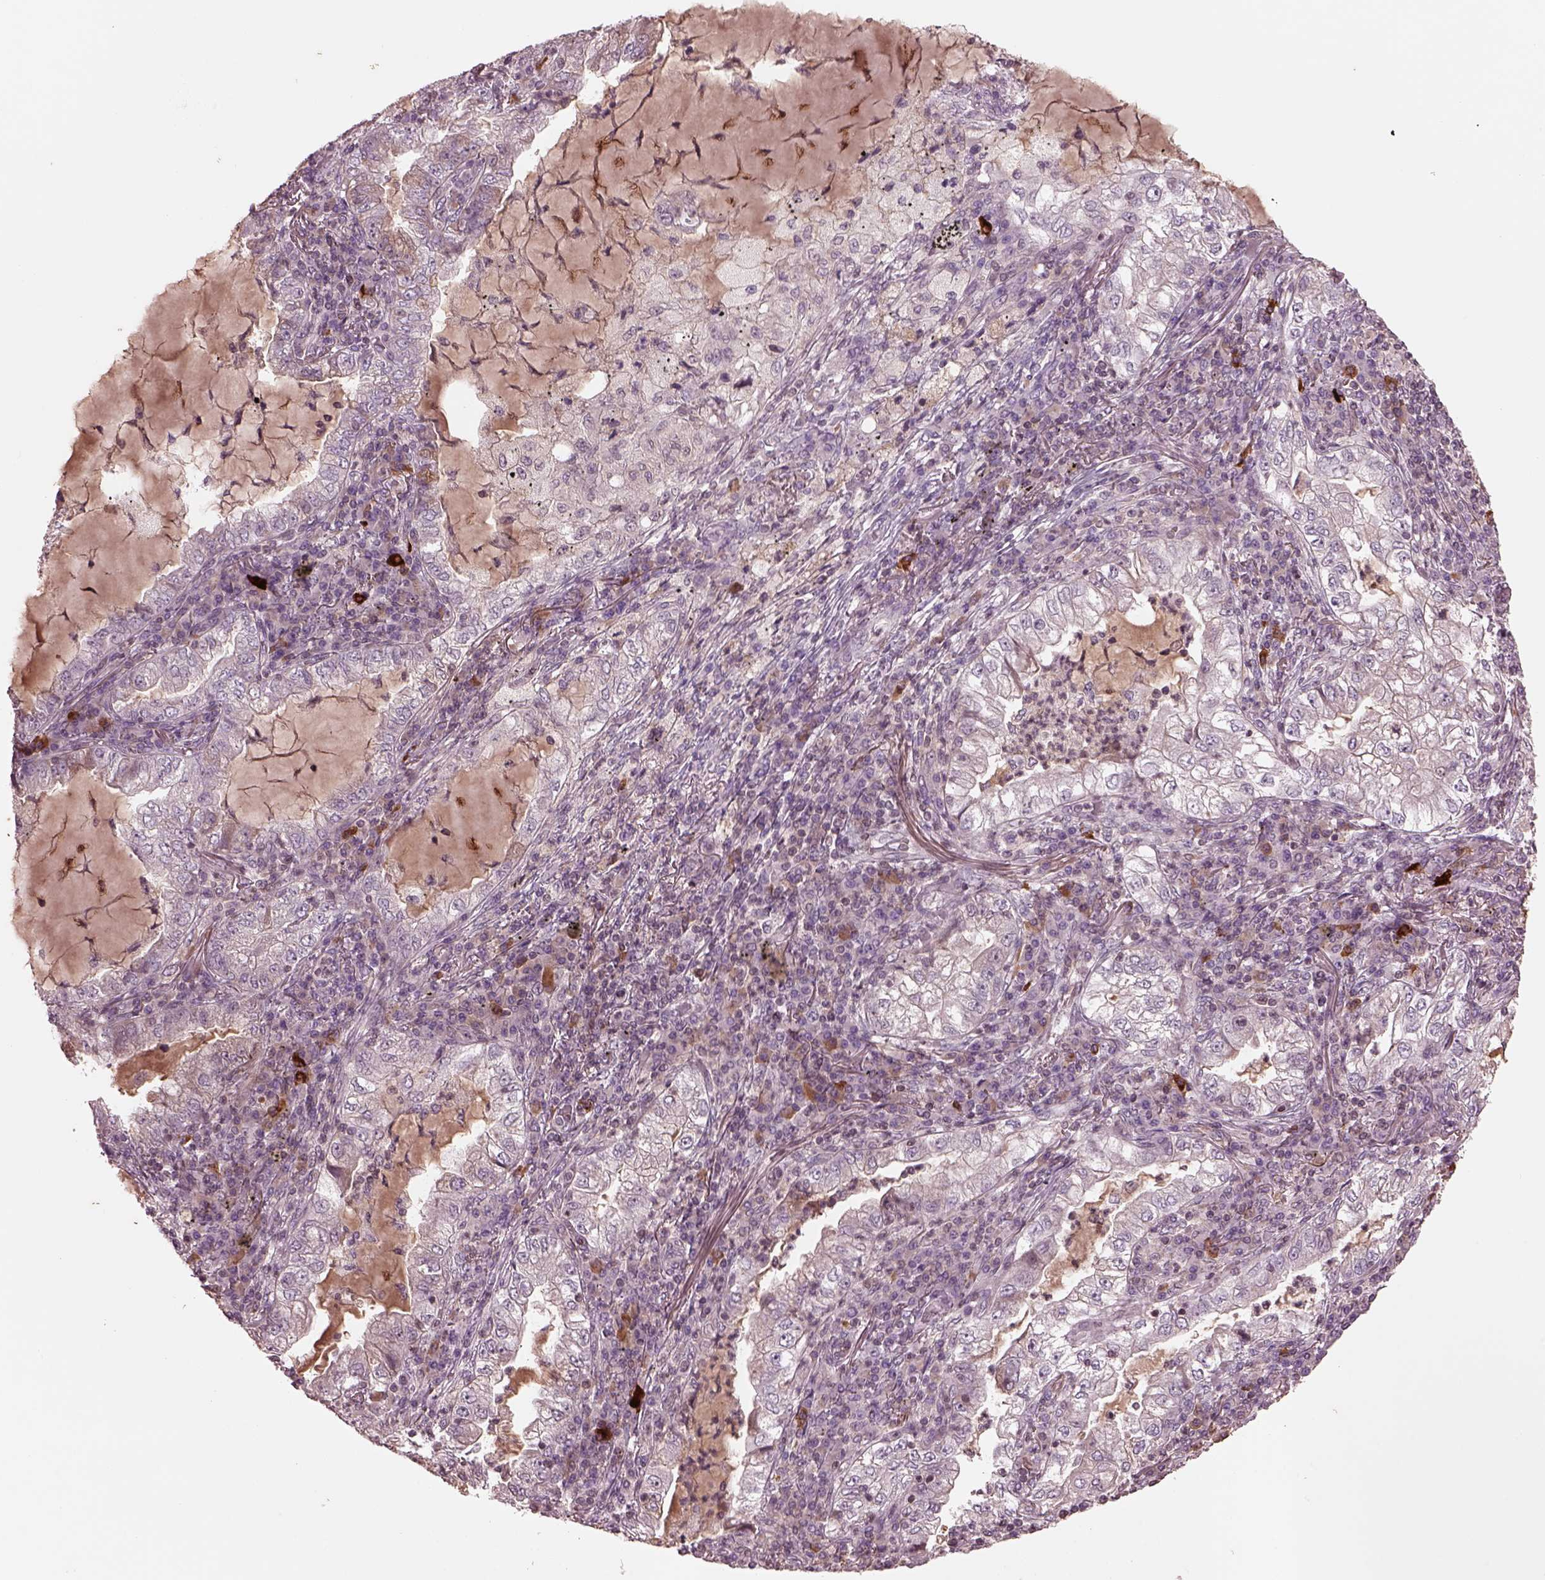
{"staining": {"intensity": "negative", "quantity": "none", "location": "none"}, "tissue": "lung cancer", "cell_type": "Tumor cells", "image_type": "cancer", "snomed": [{"axis": "morphology", "description": "Adenocarcinoma, NOS"}, {"axis": "topography", "description": "Lung"}], "caption": "Immunohistochemistry (IHC) histopathology image of human lung cancer stained for a protein (brown), which exhibits no positivity in tumor cells.", "gene": "PTX4", "patient": {"sex": "female", "age": 73}}